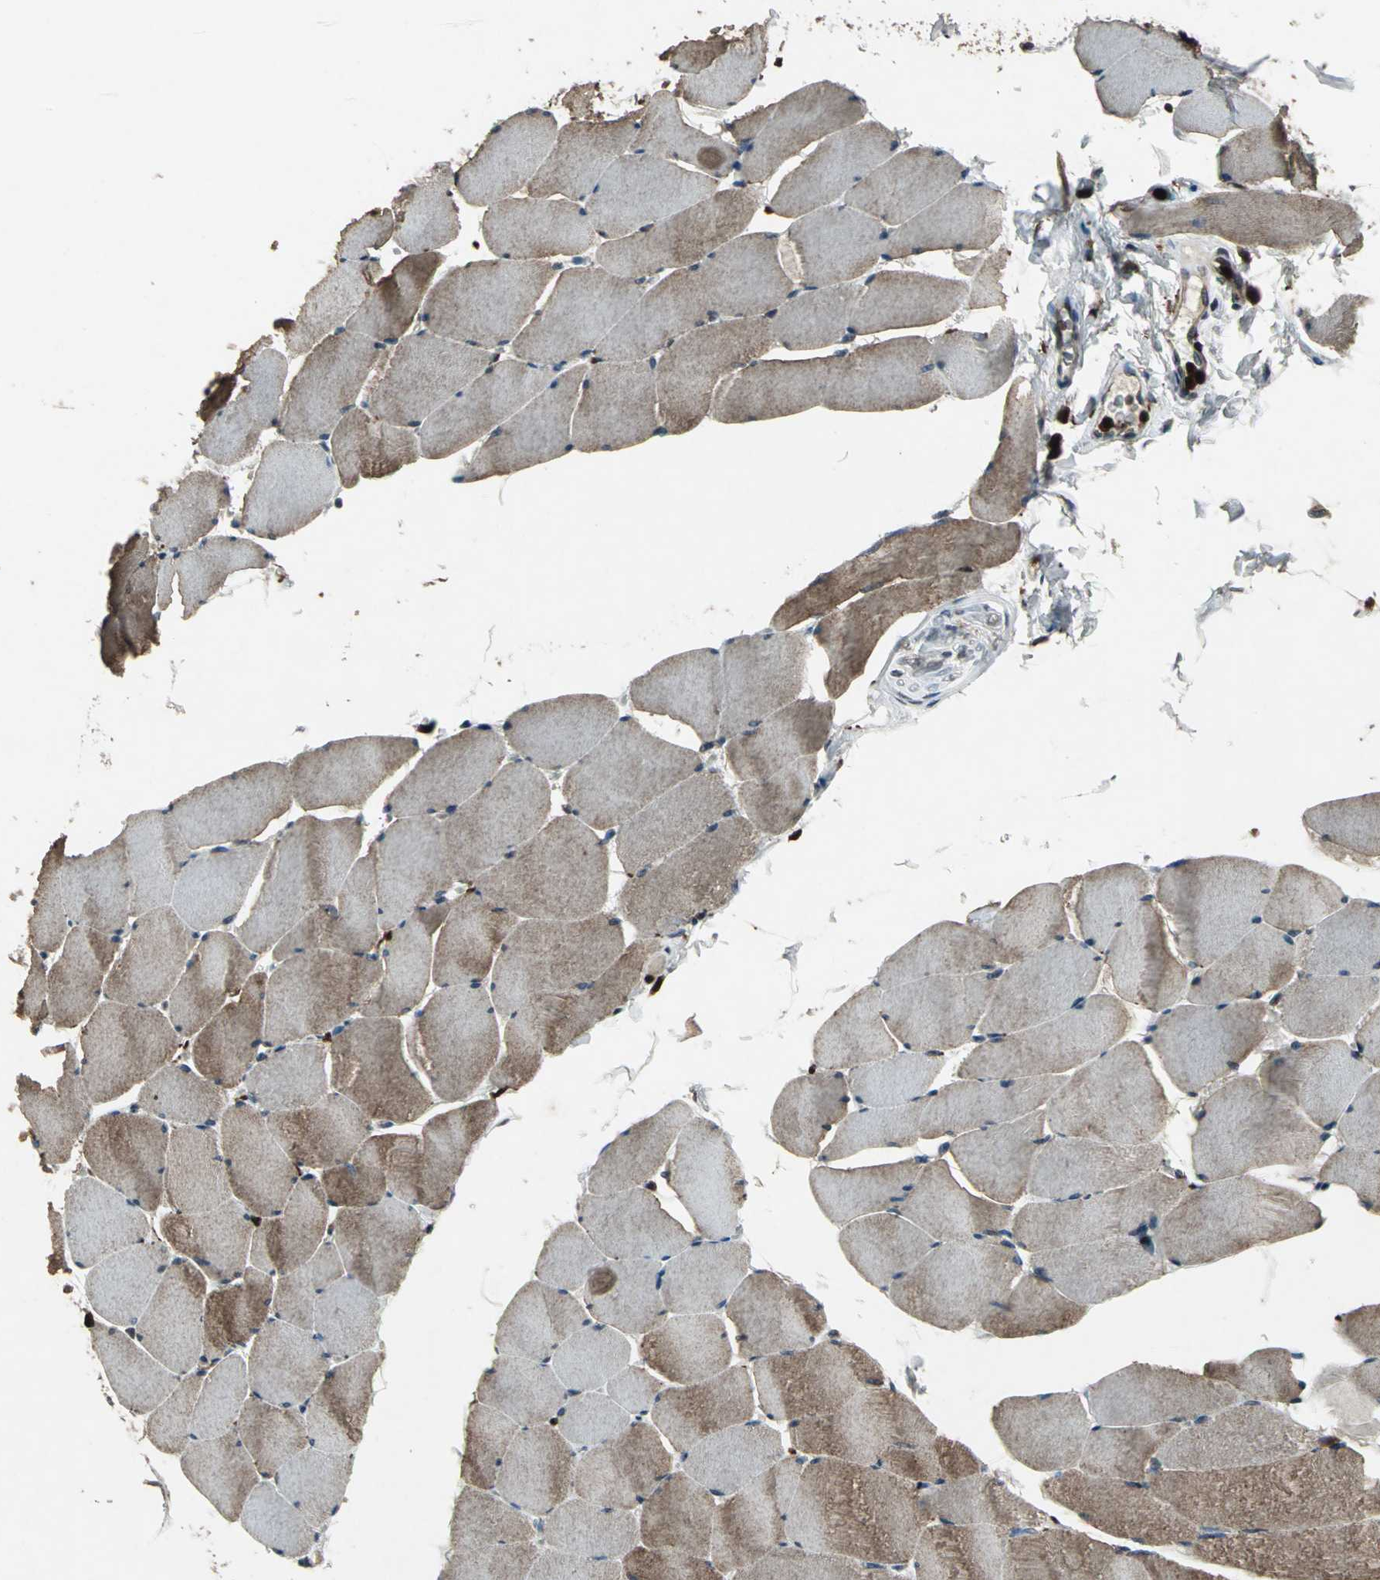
{"staining": {"intensity": "moderate", "quantity": ">75%", "location": "cytoplasmic/membranous"}, "tissue": "skeletal muscle", "cell_type": "Myocytes", "image_type": "normal", "snomed": [{"axis": "morphology", "description": "Normal tissue, NOS"}, {"axis": "topography", "description": "Skeletal muscle"}], "caption": "Immunohistochemistry micrograph of benign skeletal muscle stained for a protein (brown), which exhibits medium levels of moderate cytoplasmic/membranous staining in approximately >75% of myocytes.", "gene": "PYCARD", "patient": {"sex": "male", "age": 62}}